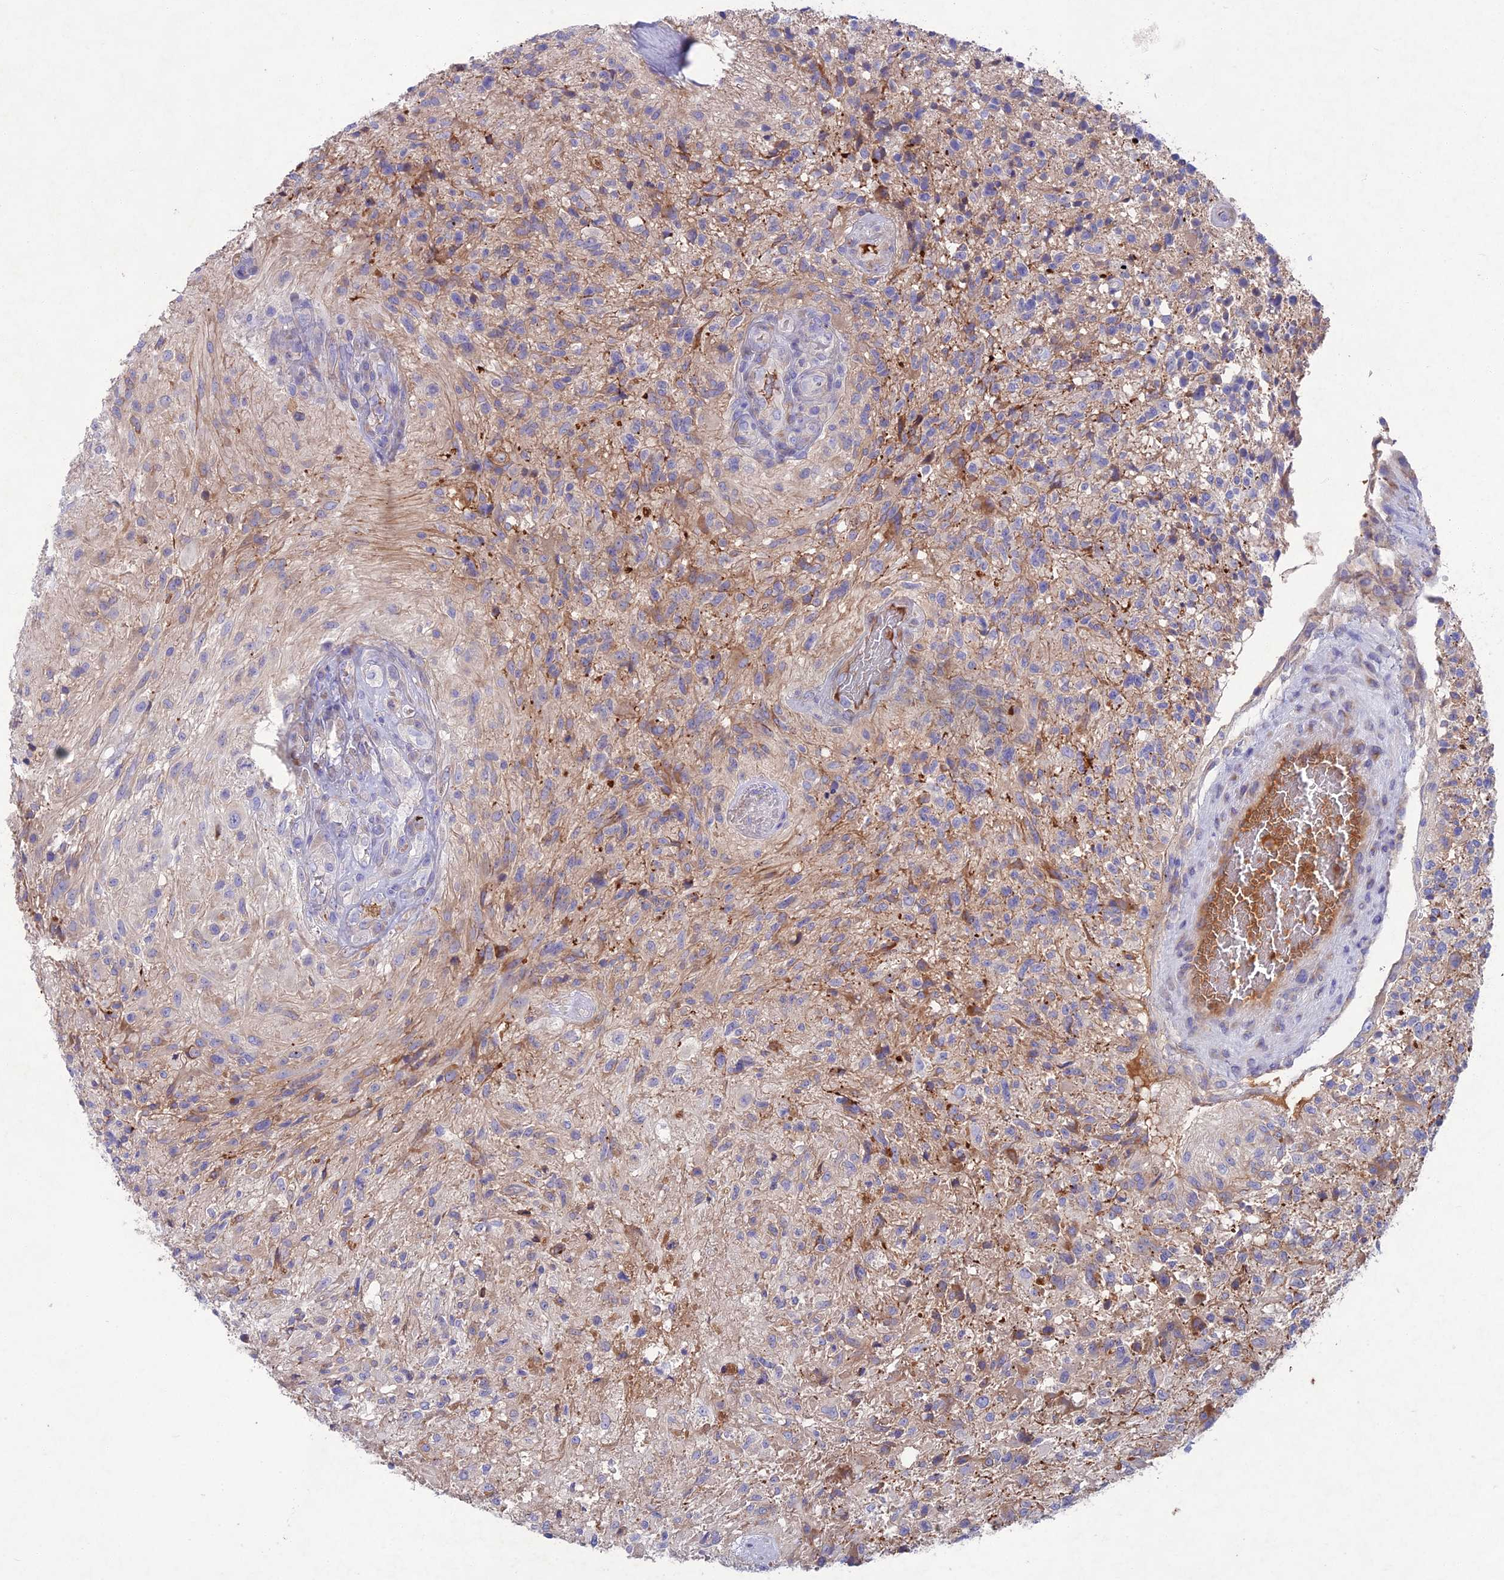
{"staining": {"intensity": "negative", "quantity": "none", "location": "none"}, "tissue": "glioma", "cell_type": "Tumor cells", "image_type": "cancer", "snomed": [{"axis": "morphology", "description": "Glioma, malignant, High grade"}, {"axis": "topography", "description": "Brain"}], "caption": "Glioma was stained to show a protein in brown. There is no significant expression in tumor cells. (DAB (3,3'-diaminobenzidine) immunohistochemistry (IHC), high magnification).", "gene": "SNAP91", "patient": {"sex": "male", "age": 56}}